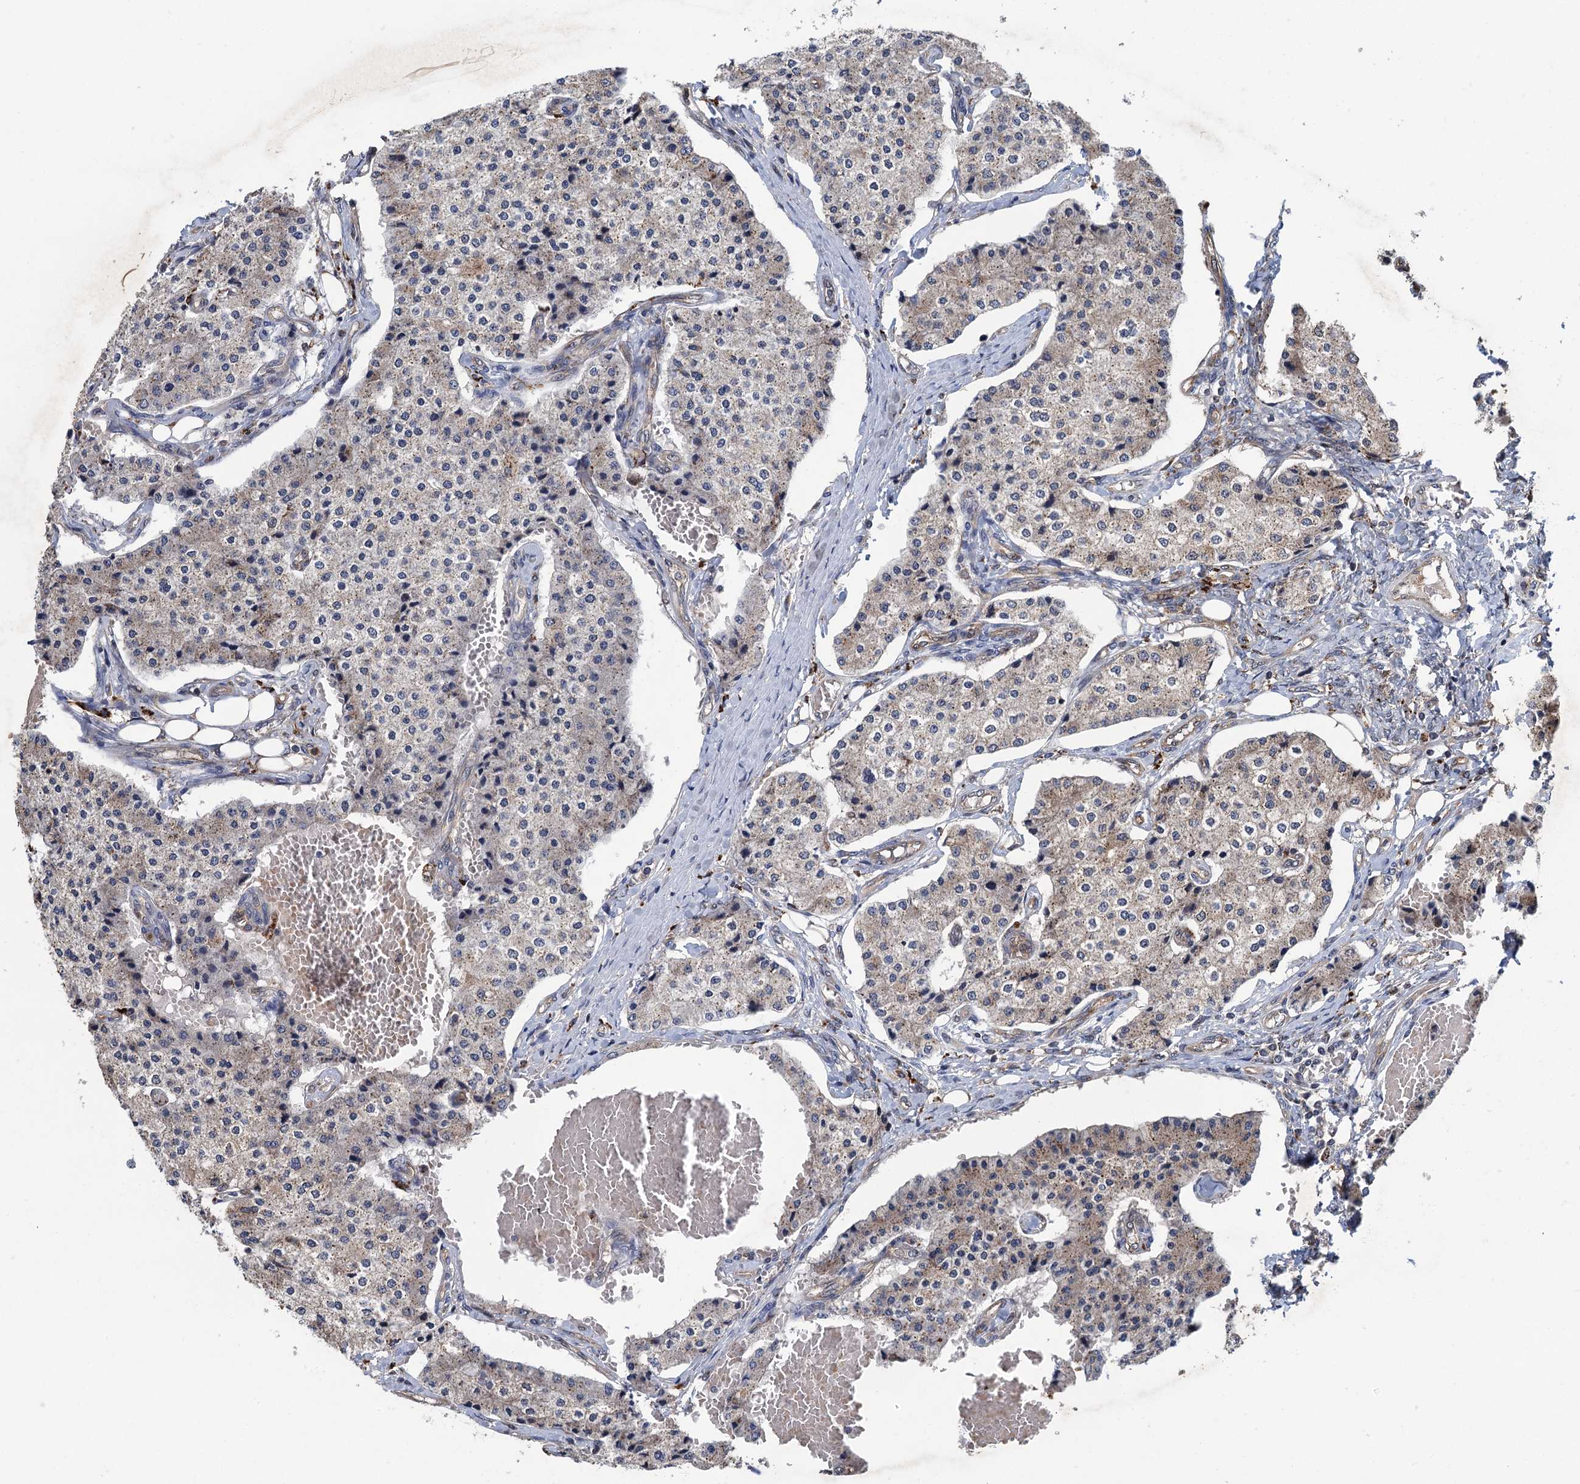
{"staining": {"intensity": "weak", "quantity": "25%-75%", "location": "cytoplasmic/membranous"}, "tissue": "carcinoid", "cell_type": "Tumor cells", "image_type": "cancer", "snomed": [{"axis": "morphology", "description": "Carcinoid, malignant, NOS"}, {"axis": "topography", "description": "Colon"}], "caption": "Human carcinoid (malignant) stained with a brown dye displays weak cytoplasmic/membranous positive expression in about 25%-75% of tumor cells.", "gene": "KBTBD8", "patient": {"sex": "female", "age": 52}}